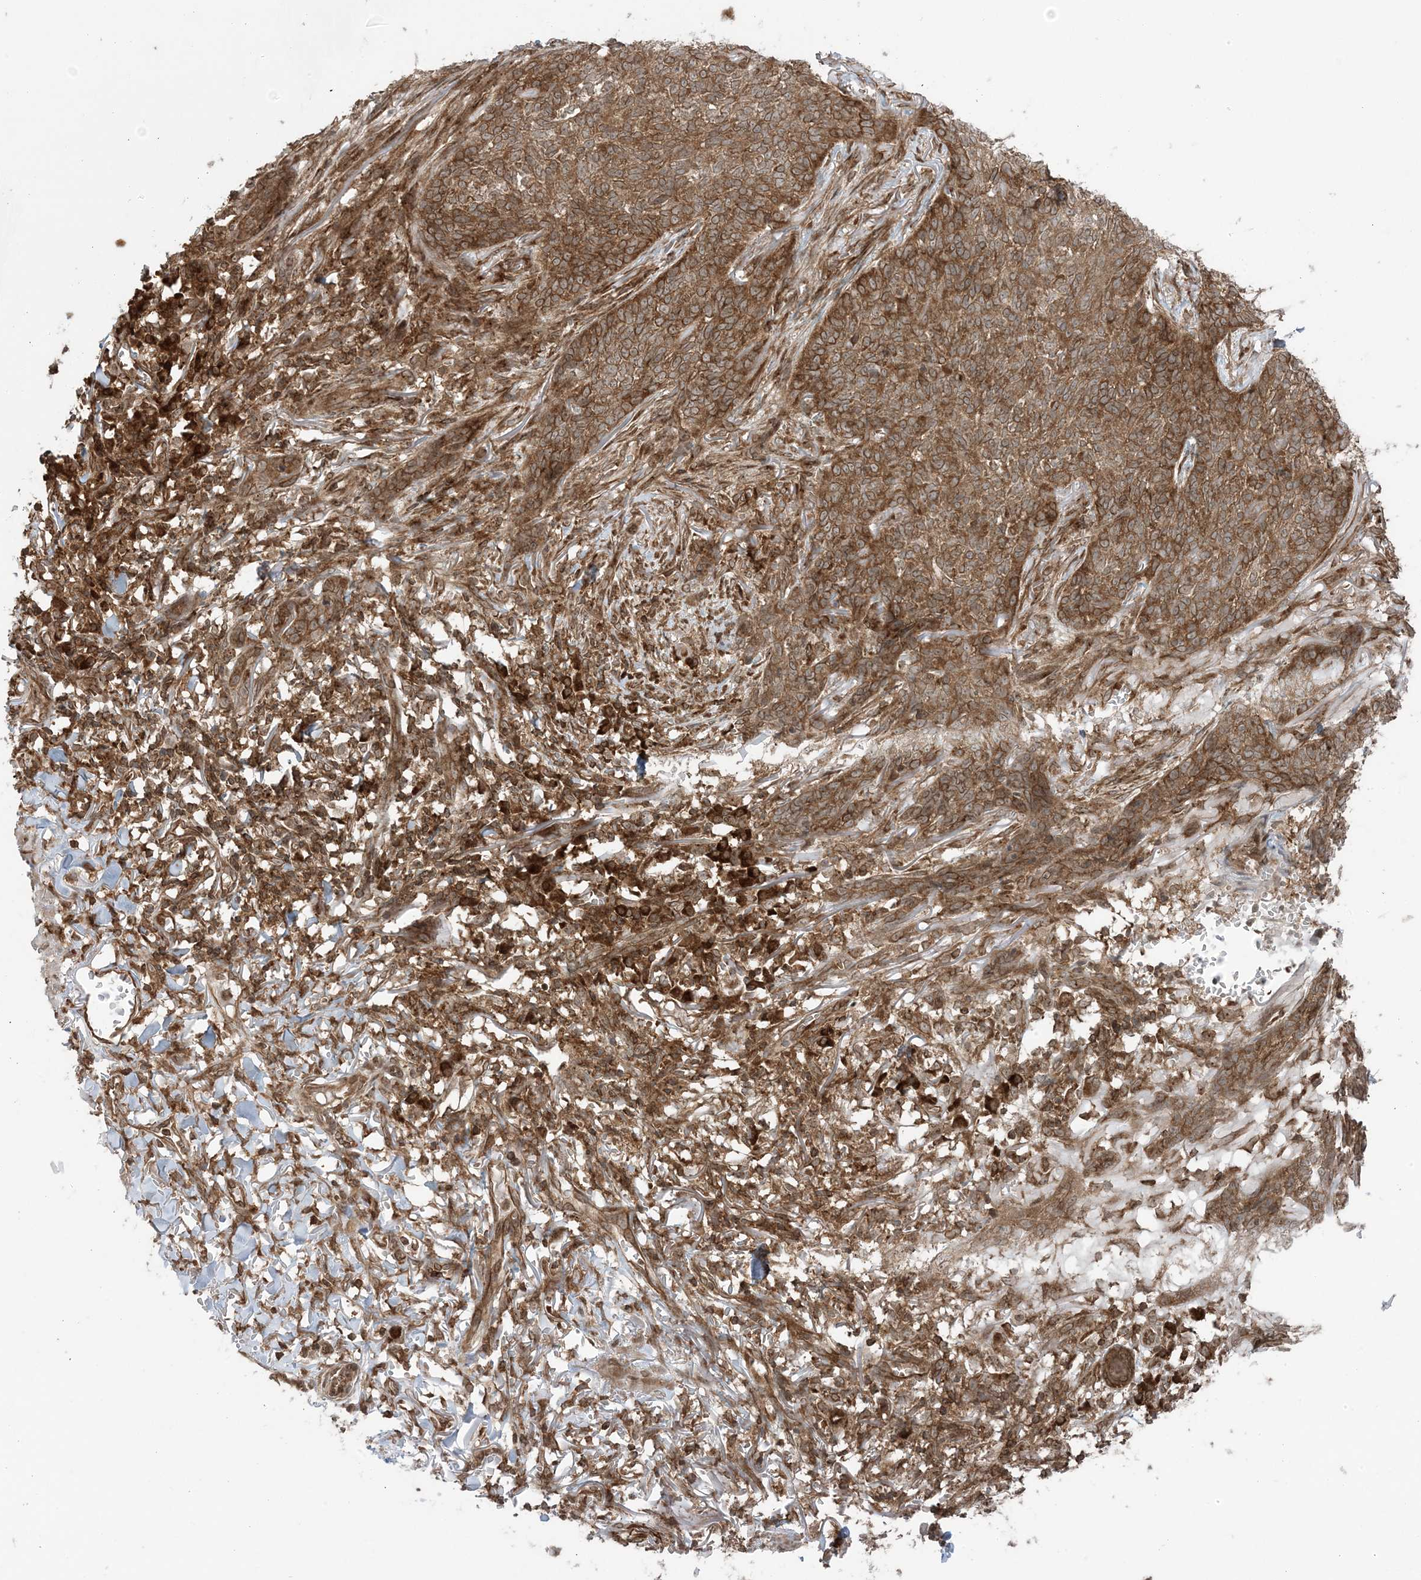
{"staining": {"intensity": "moderate", "quantity": ">75%", "location": "cytoplasmic/membranous"}, "tissue": "skin cancer", "cell_type": "Tumor cells", "image_type": "cancer", "snomed": [{"axis": "morphology", "description": "Basal cell carcinoma"}, {"axis": "topography", "description": "Skin"}], "caption": "Moderate cytoplasmic/membranous positivity for a protein is present in about >75% of tumor cells of basal cell carcinoma (skin) using IHC.", "gene": "DDX19B", "patient": {"sex": "male", "age": 85}}